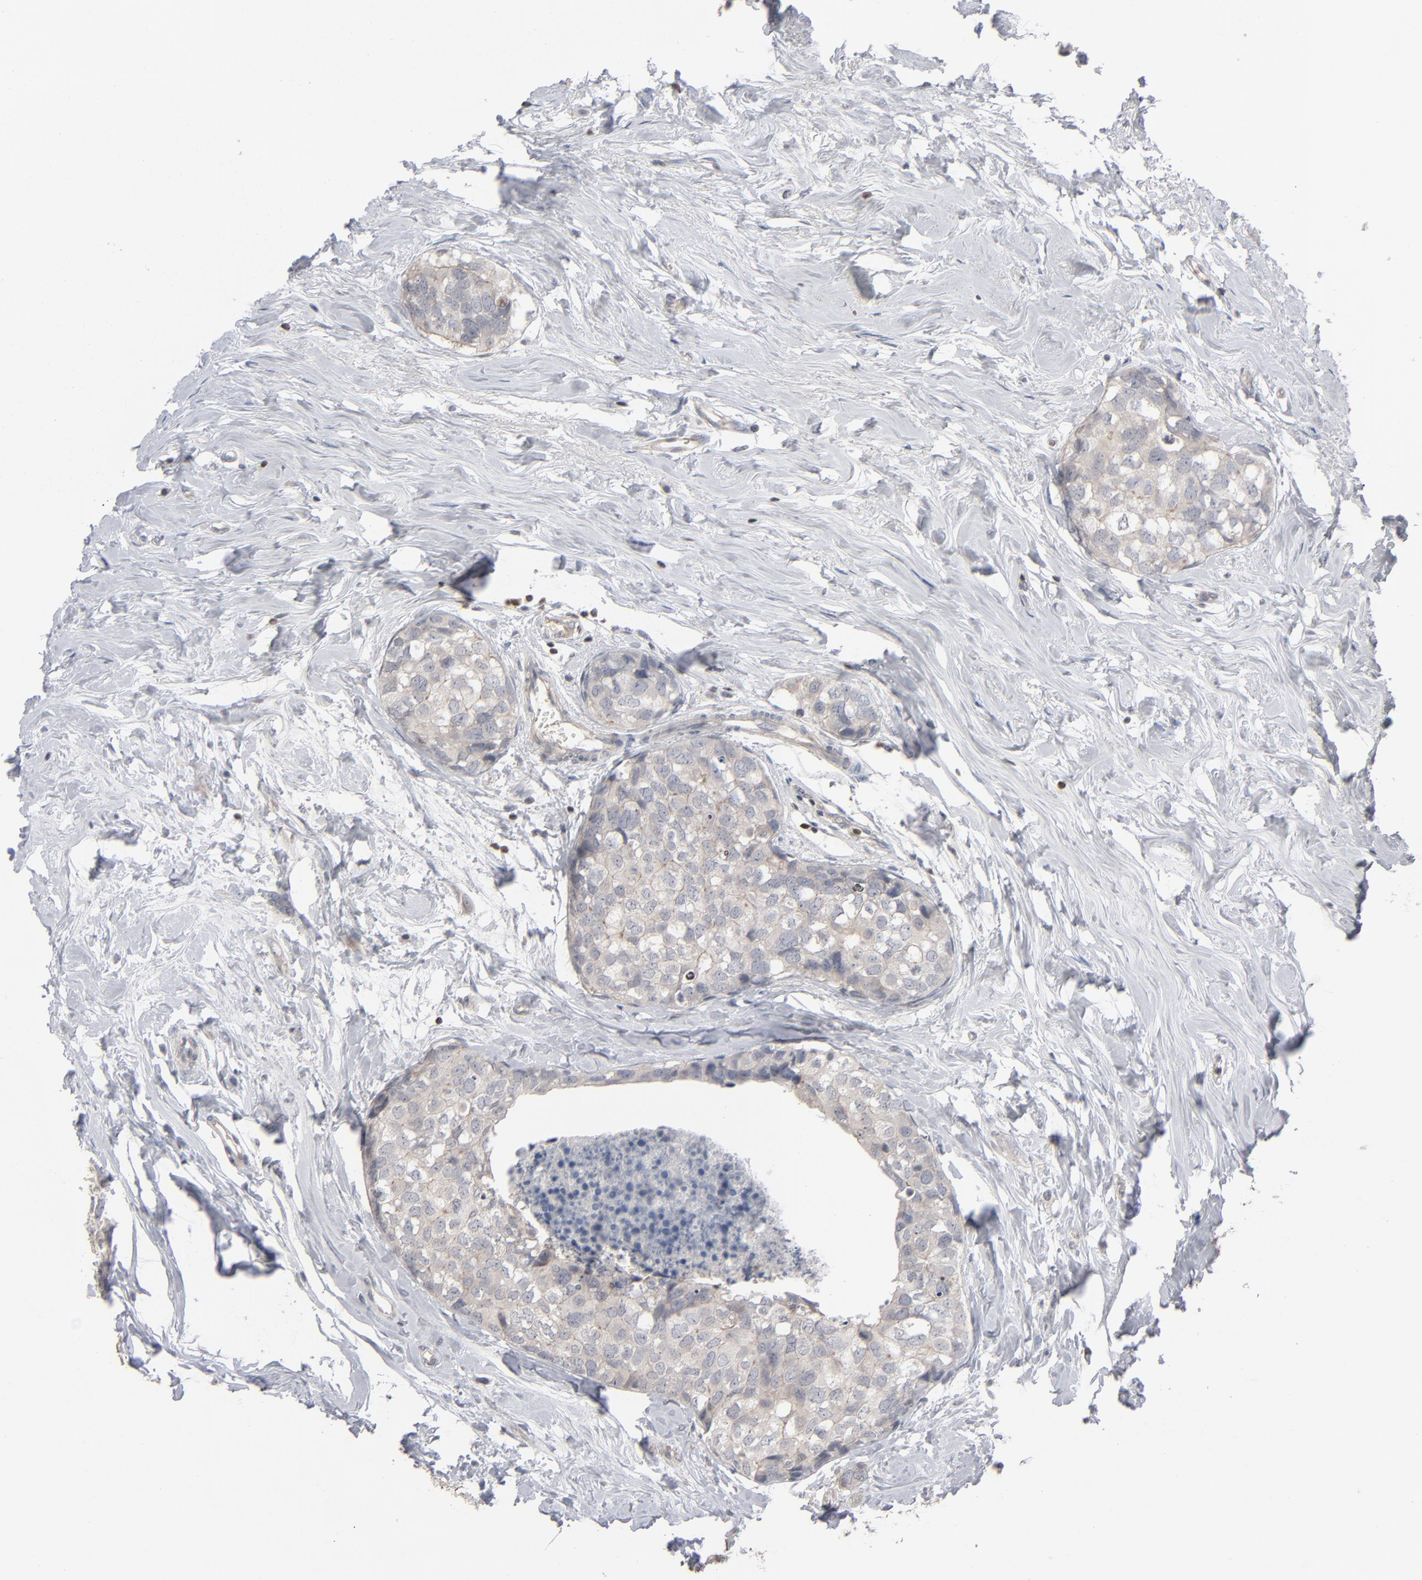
{"staining": {"intensity": "weak", "quantity": ">75%", "location": "cytoplasmic/membranous"}, "tissue": "breast cancer", "cell_type": "Tumor cells", "image_type": "cancer", "snomed": [{"axis": "morphology", "description": "Normal tissue, NOS"}, {"axis": "morphology", "description": "Duct carcinoma"}, {"axis": "topography", "description": "Breast"}], "caption": "Weak cytoplasmic/membranous expression for a protein is identified in about >75% of tumor cells of breast cancer using immunohistochemistry (IHC).", "gene": "STAT4", "patient": {"sex": "female", "age": 50}}